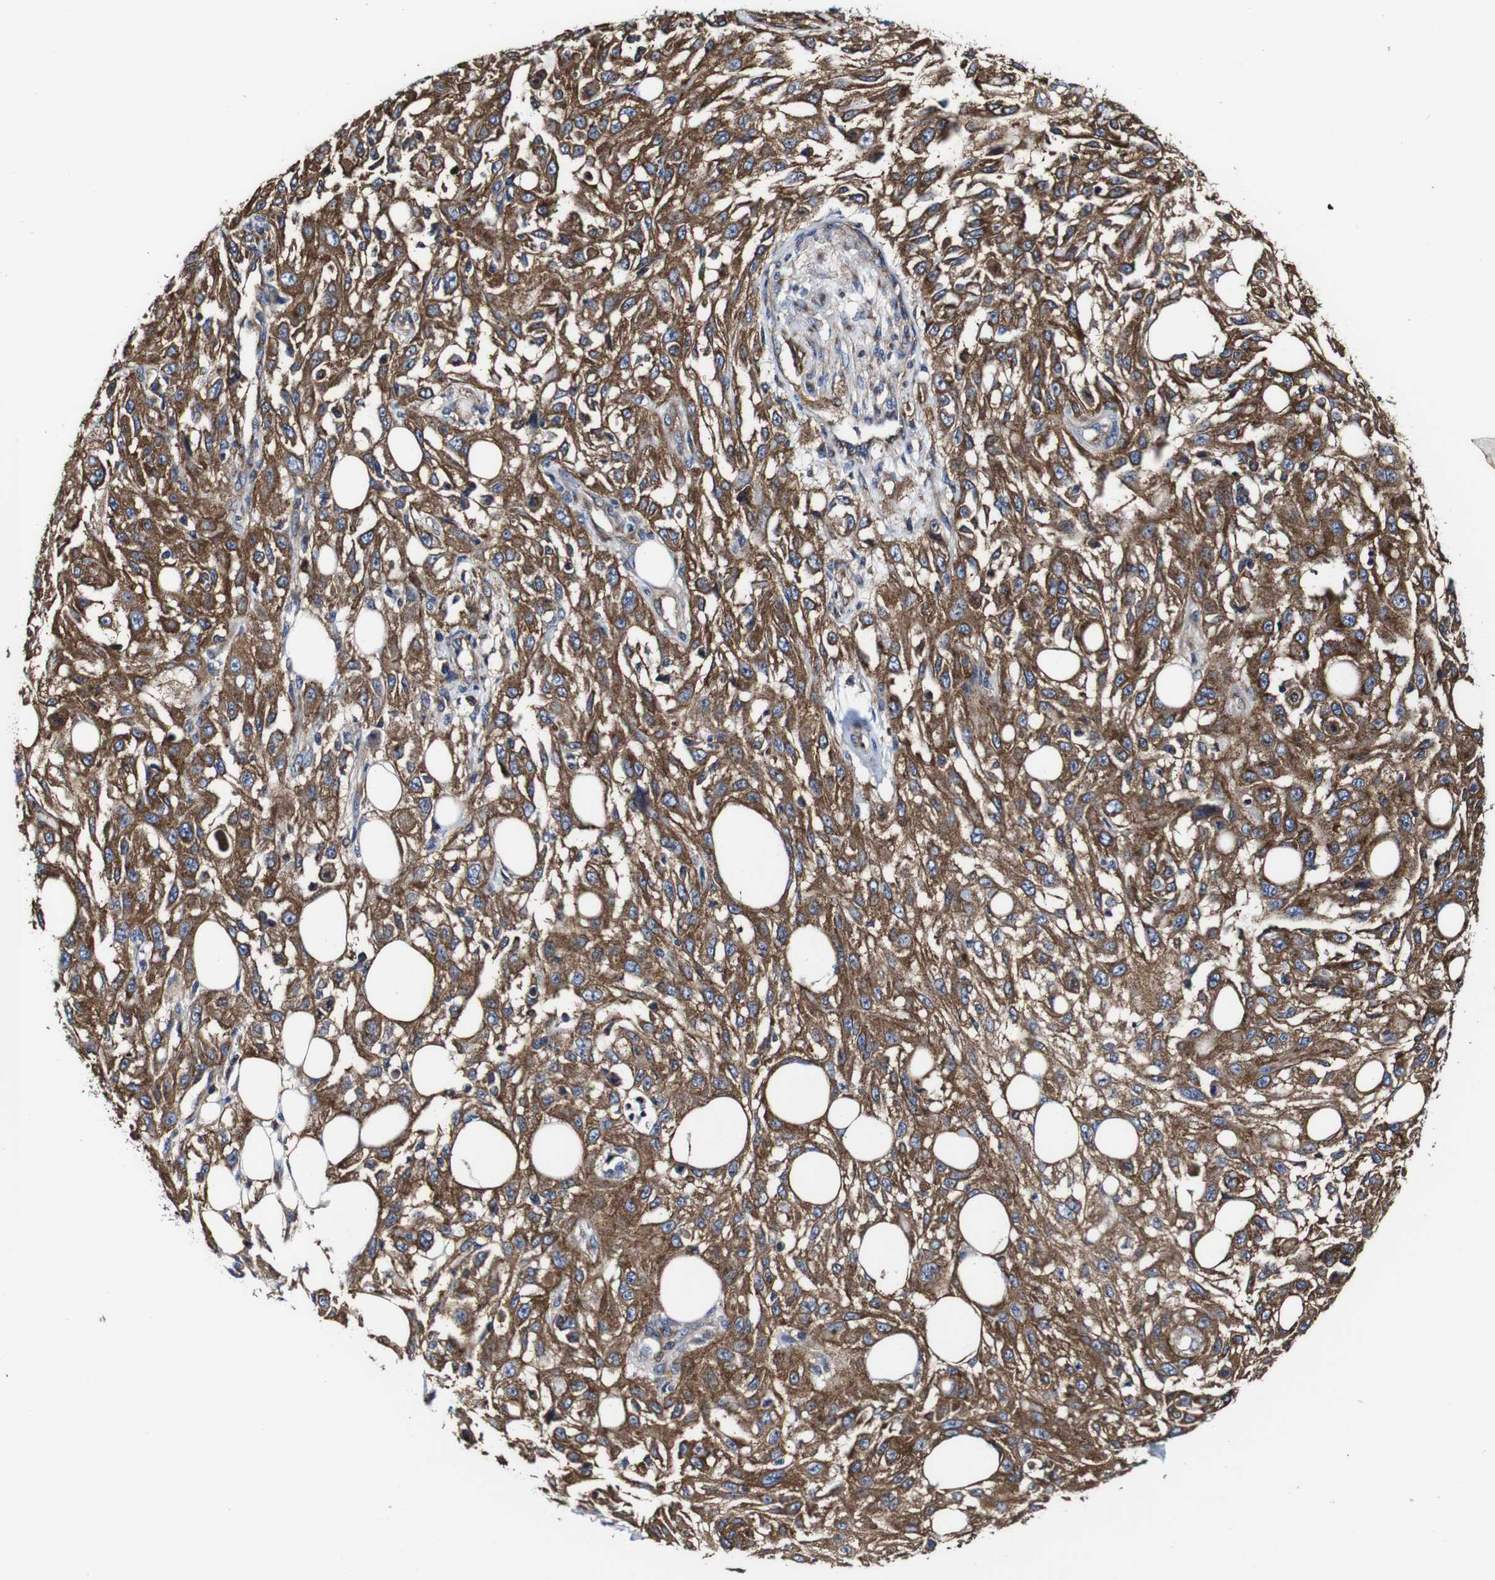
{"staining": {"intensity": "moderate", "quantity": ">75%", "location": "cytoplasmic/membranous"}, "tissue": "skin cancer", "cell_type": "Tumor cells", "image_type": "cancer", "snomed": [{"axis": "morphology", "description": "Squamous cell carcinoma, NOS"}, {"axis": "topography", "description": "Skin"}], "caption": "Moderate cytoplasmic/membranous positivity for a protein is present in about >75% of tumor cells of skin cancer using immunohistochemistry (IHC).", "gene": "CSF1R", "patient": {"sex": "male", "age": 75}}